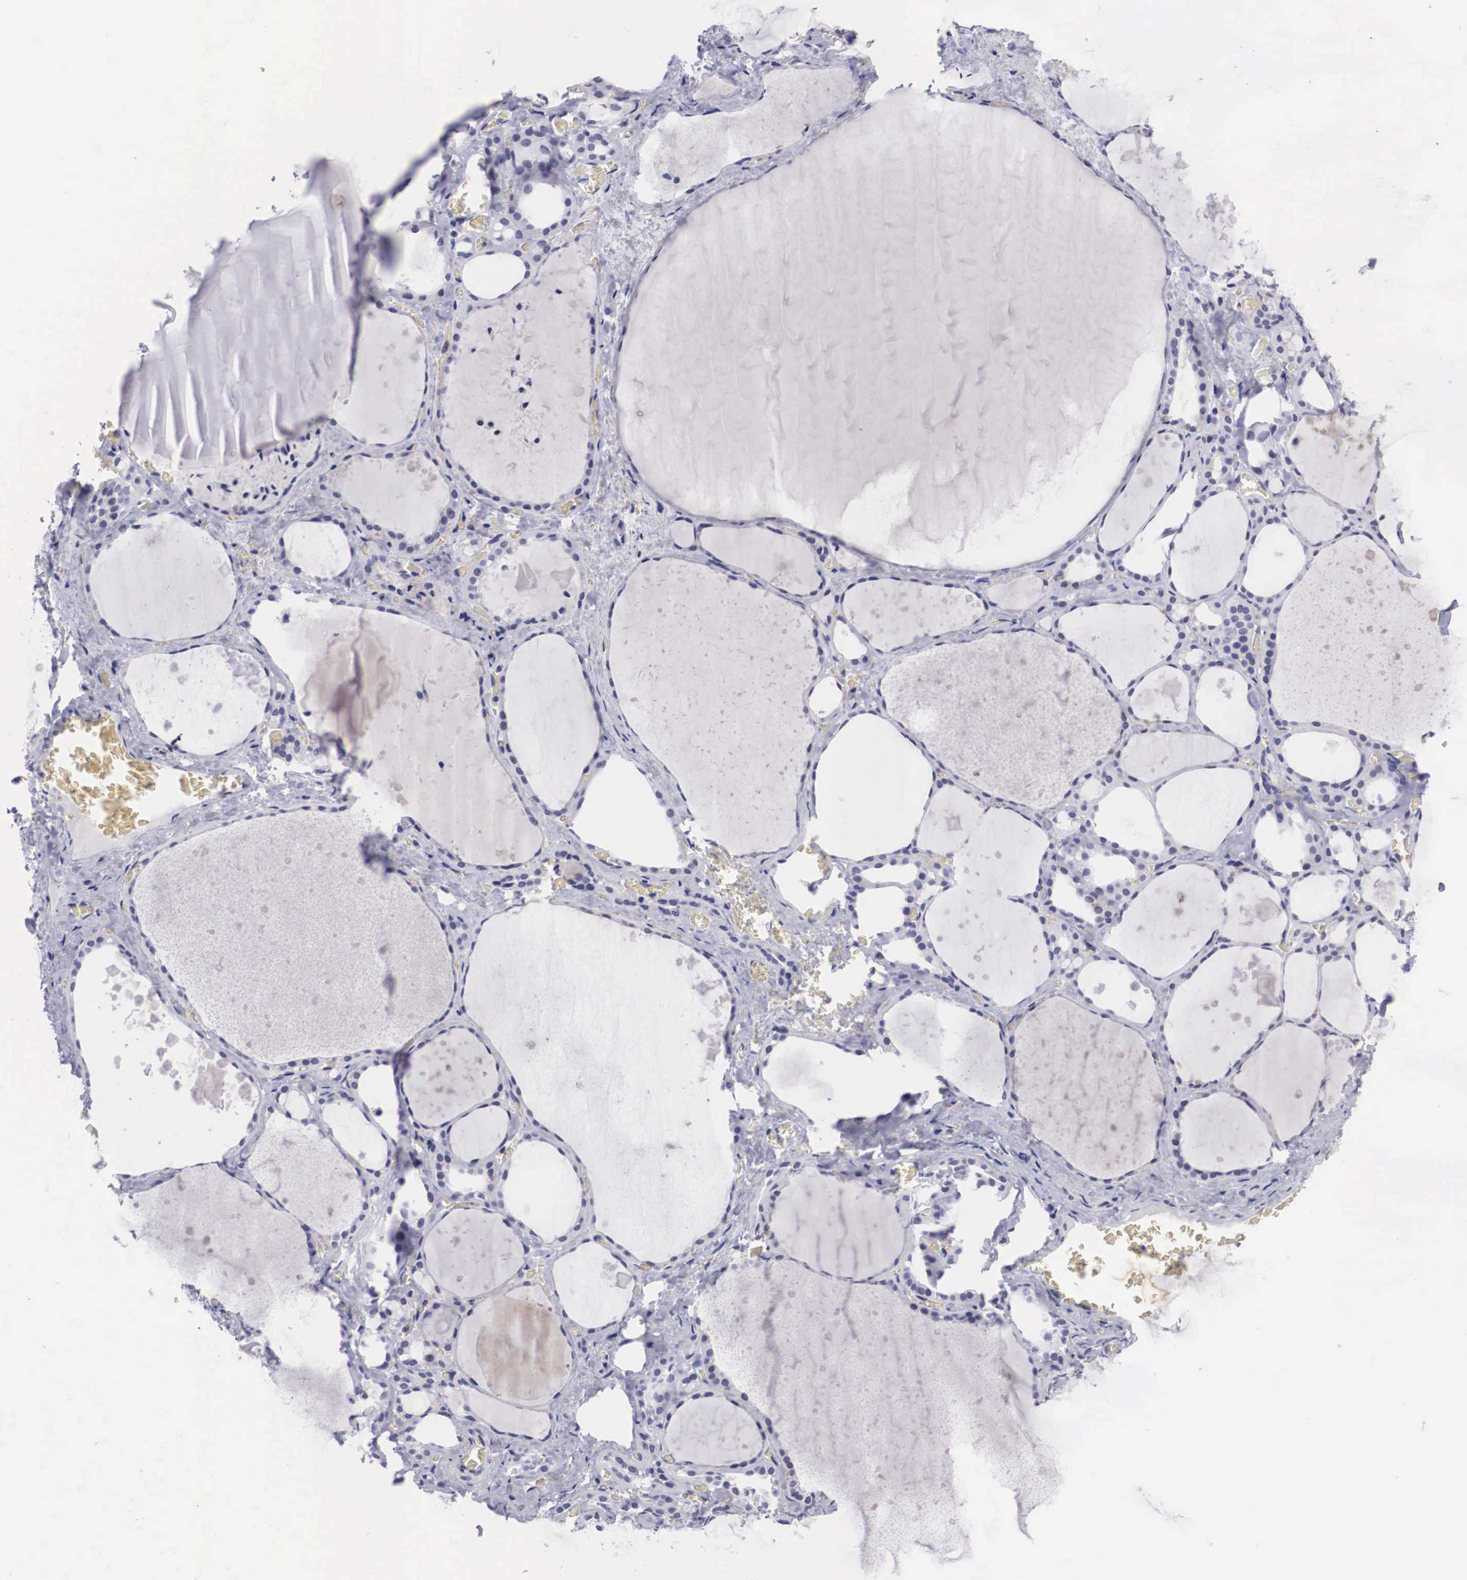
{"staining": {"intensity": "negative", "quantity": "none", "location": "none"}, "tissue": "thyroid gland", "cell_type": "Glandular cells", "image_type": "normal", "snomed": [{"axis": "morphology", "description": "Normal tissue, NOS"}, {"axis": "topography", "description": "Thyroid gland"}], "caption": "The image demonstrates no staining of glandular cells in normal thyroid gland. (DAB IHC with hematoxylin counter stain).", "gene": "C22orf31", "patient": {"sex": "male", "age": 76}}